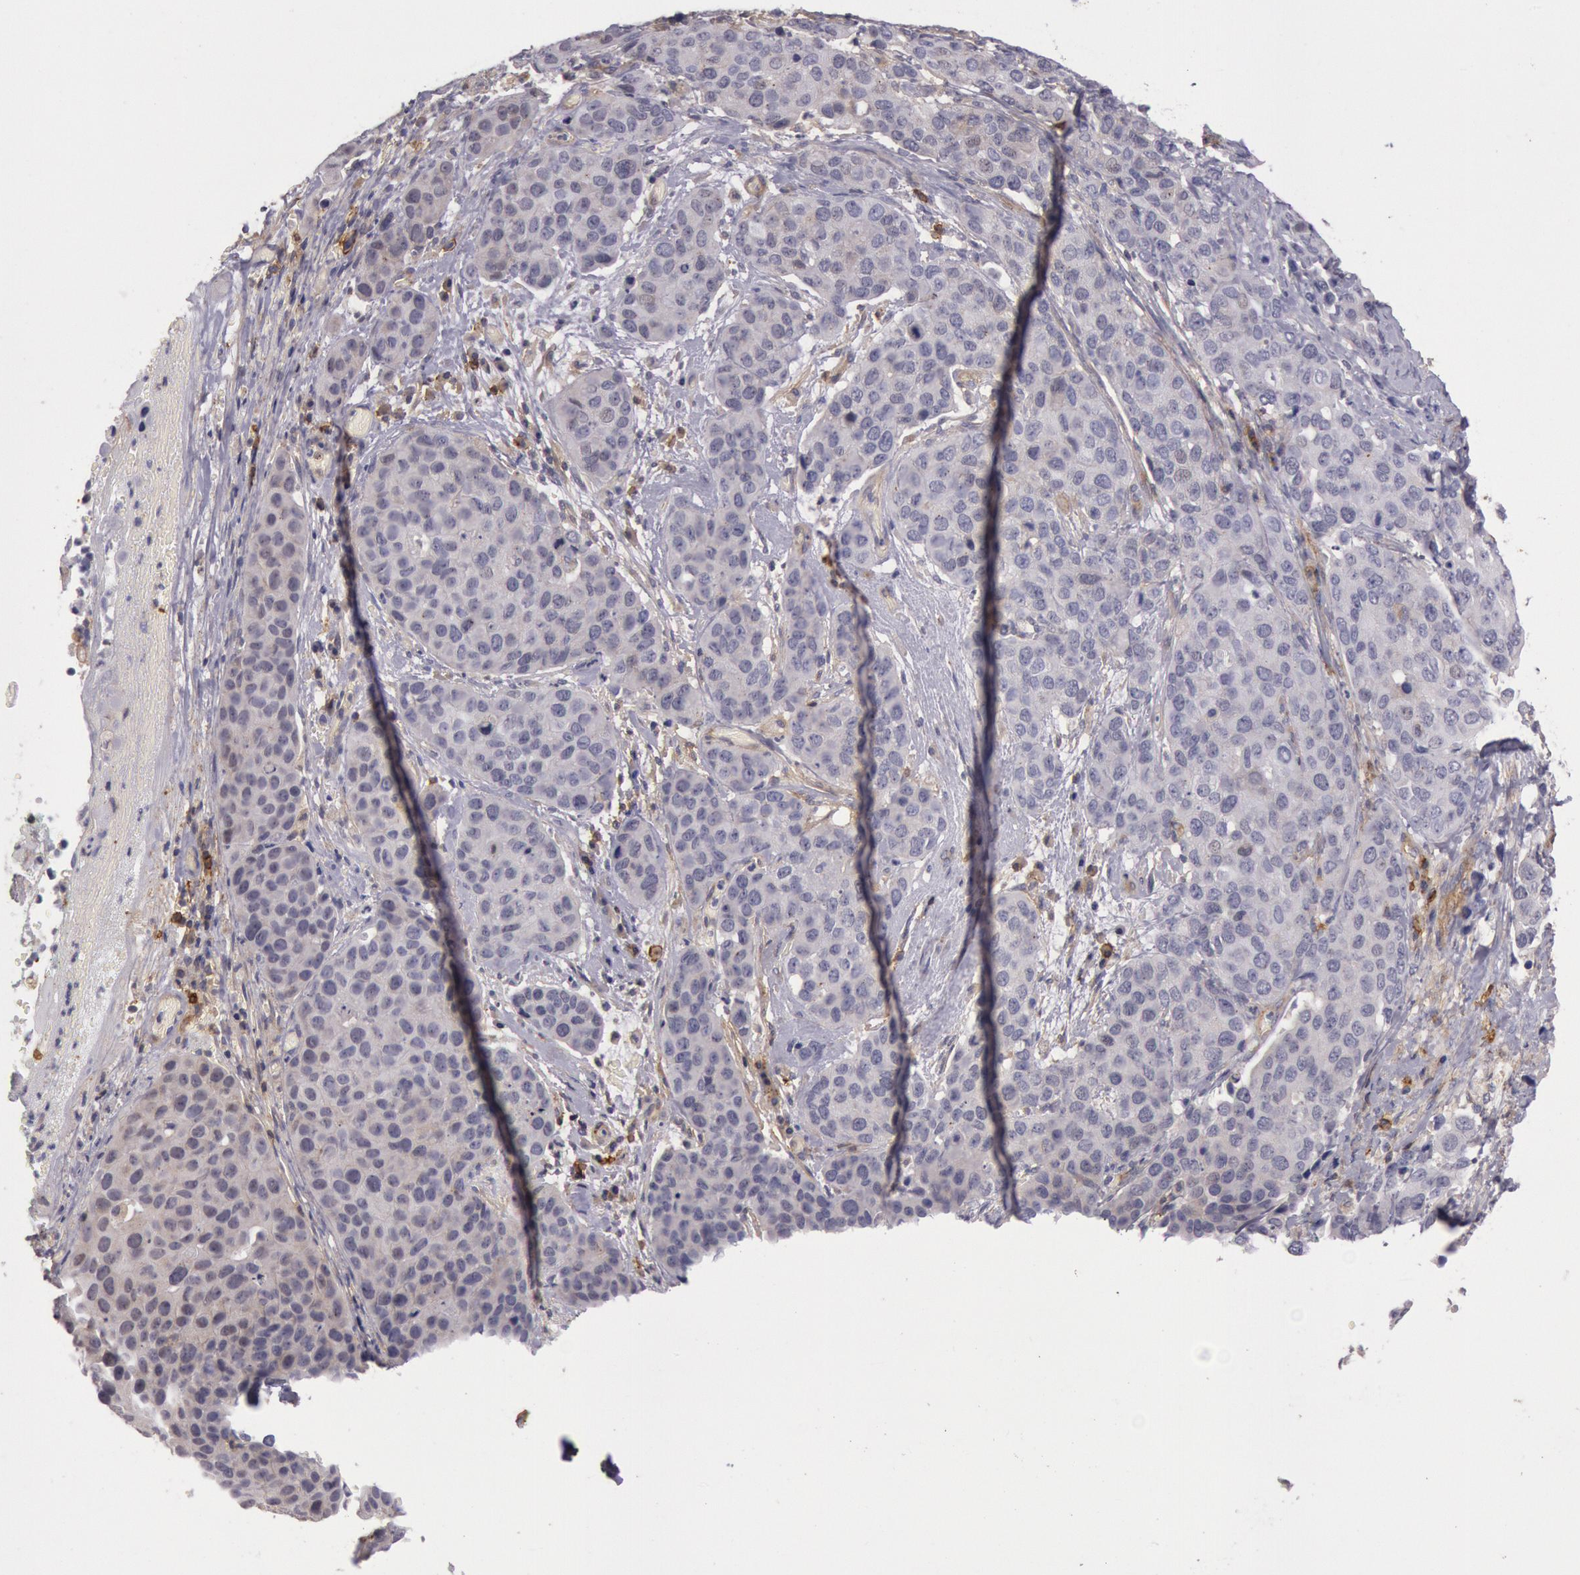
{"staining": {"intensity": "weak", "quantity": "<25%", "location": "cytoplasmic/membranous"}, "tissue": "cervical cancer", "cell_type": "Tumor cells", "image_type": "cancer", "snomed": [{"axis": "morphology", "description": "Squamous cell carcinoma, NOS"}, {"axis": "topography", "description": "Cervix"}], "caption": "Human cervical cancer stained for a protein using immunohistochemistry displays no positivity in tumor cells.", "gene": "TRIB2", "patient": {"sex": "female", "age": 54}}